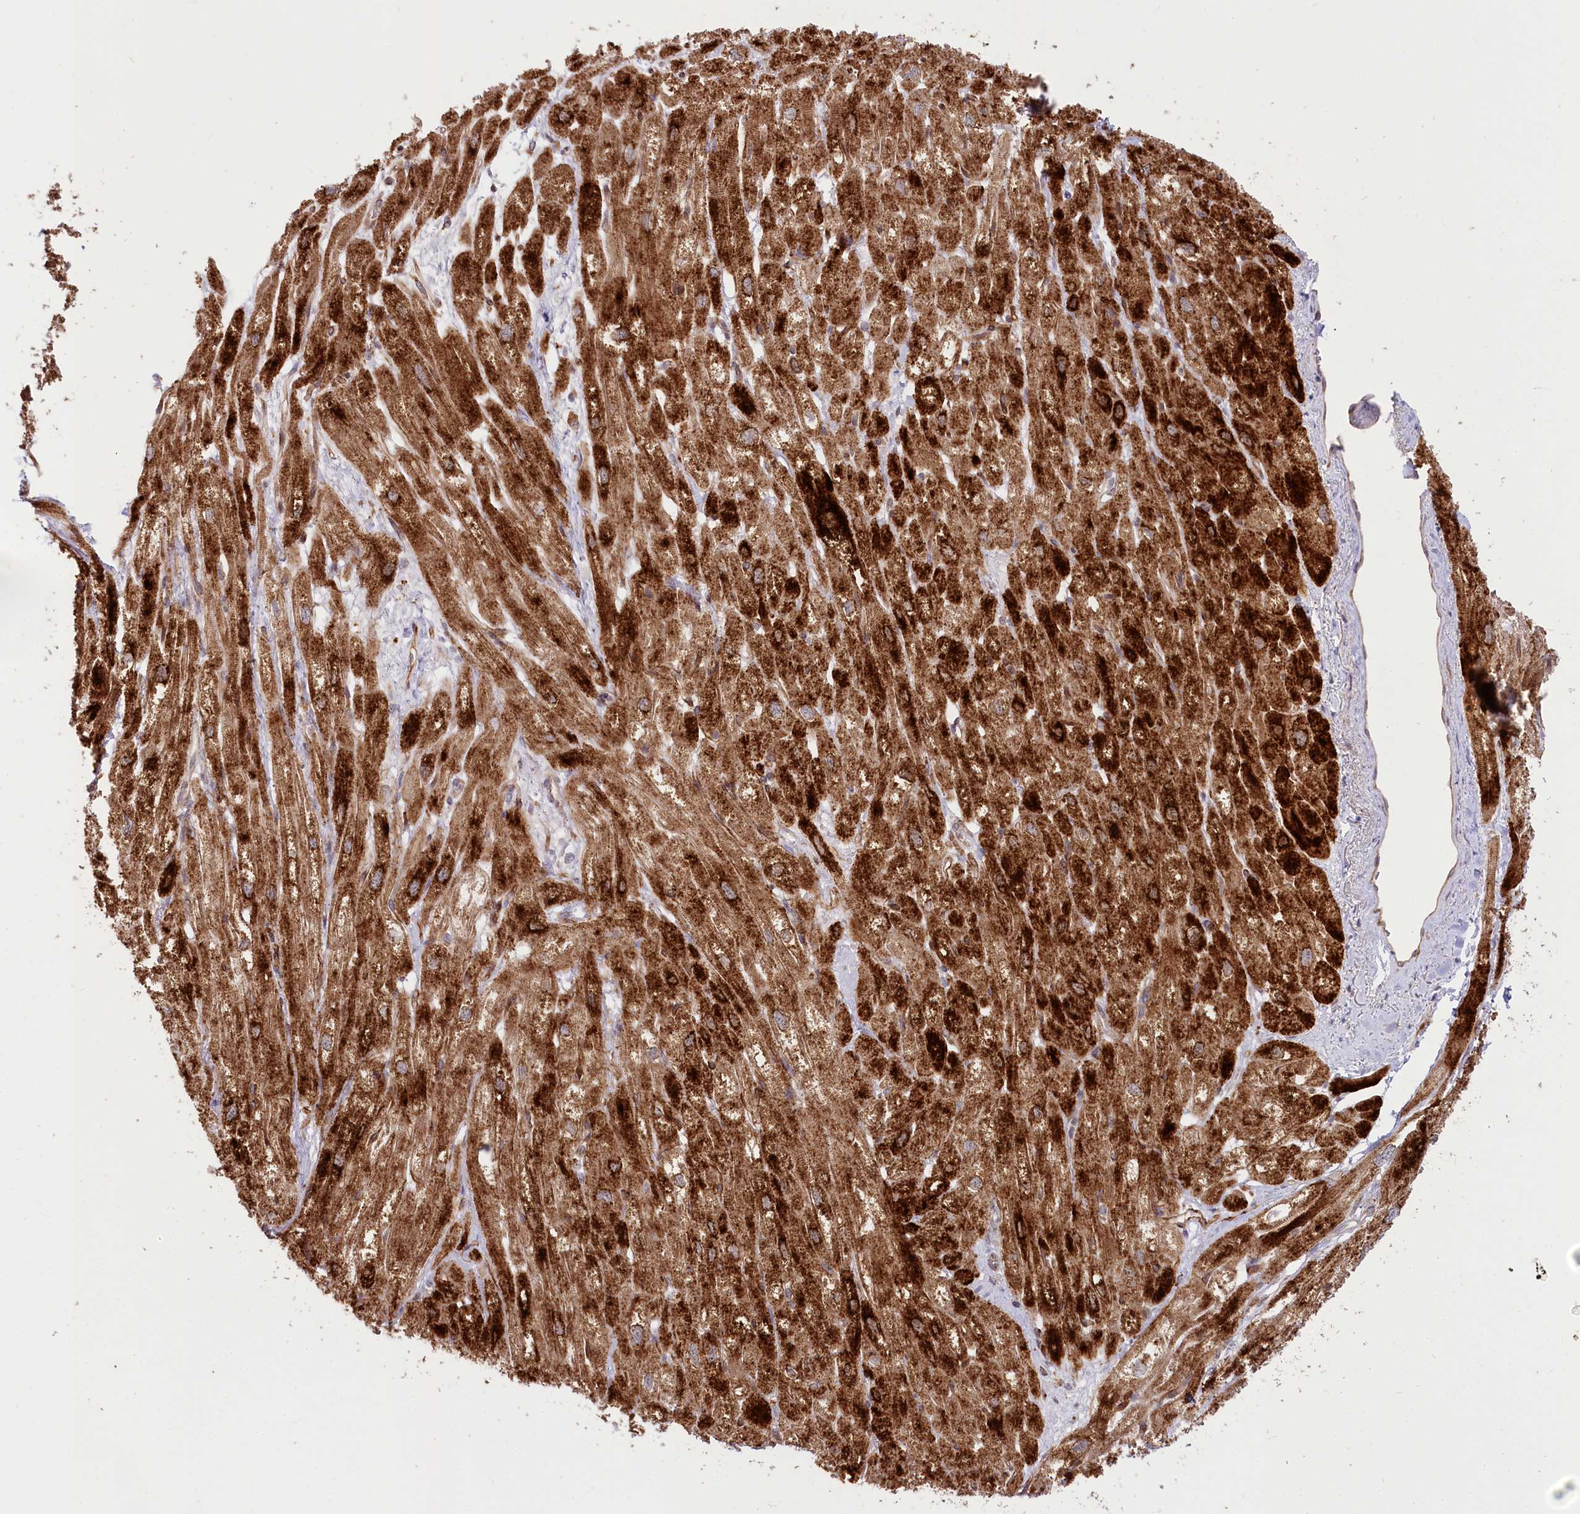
{"staining": {"intensity": "strong", "quantity": ">75%", "location": "cytoplasmic/membranous"}, "tissue": "heart muscle", "cell_type": "Cardiomyocytes", "image_type": "normal", "snomed": [{"axis": "morphology", "description": "Normal tissue, NOS"}, {"axis": "topography", "description": "Heart"}], "caption": "Protein analysis of unremarkable heart muscle demonstrates strong cytoplasmic/membranous positivity in about >75% of cardiomyocytes.", "gene": "CEP70", "patient": {"sex": "male", "age": 50}}